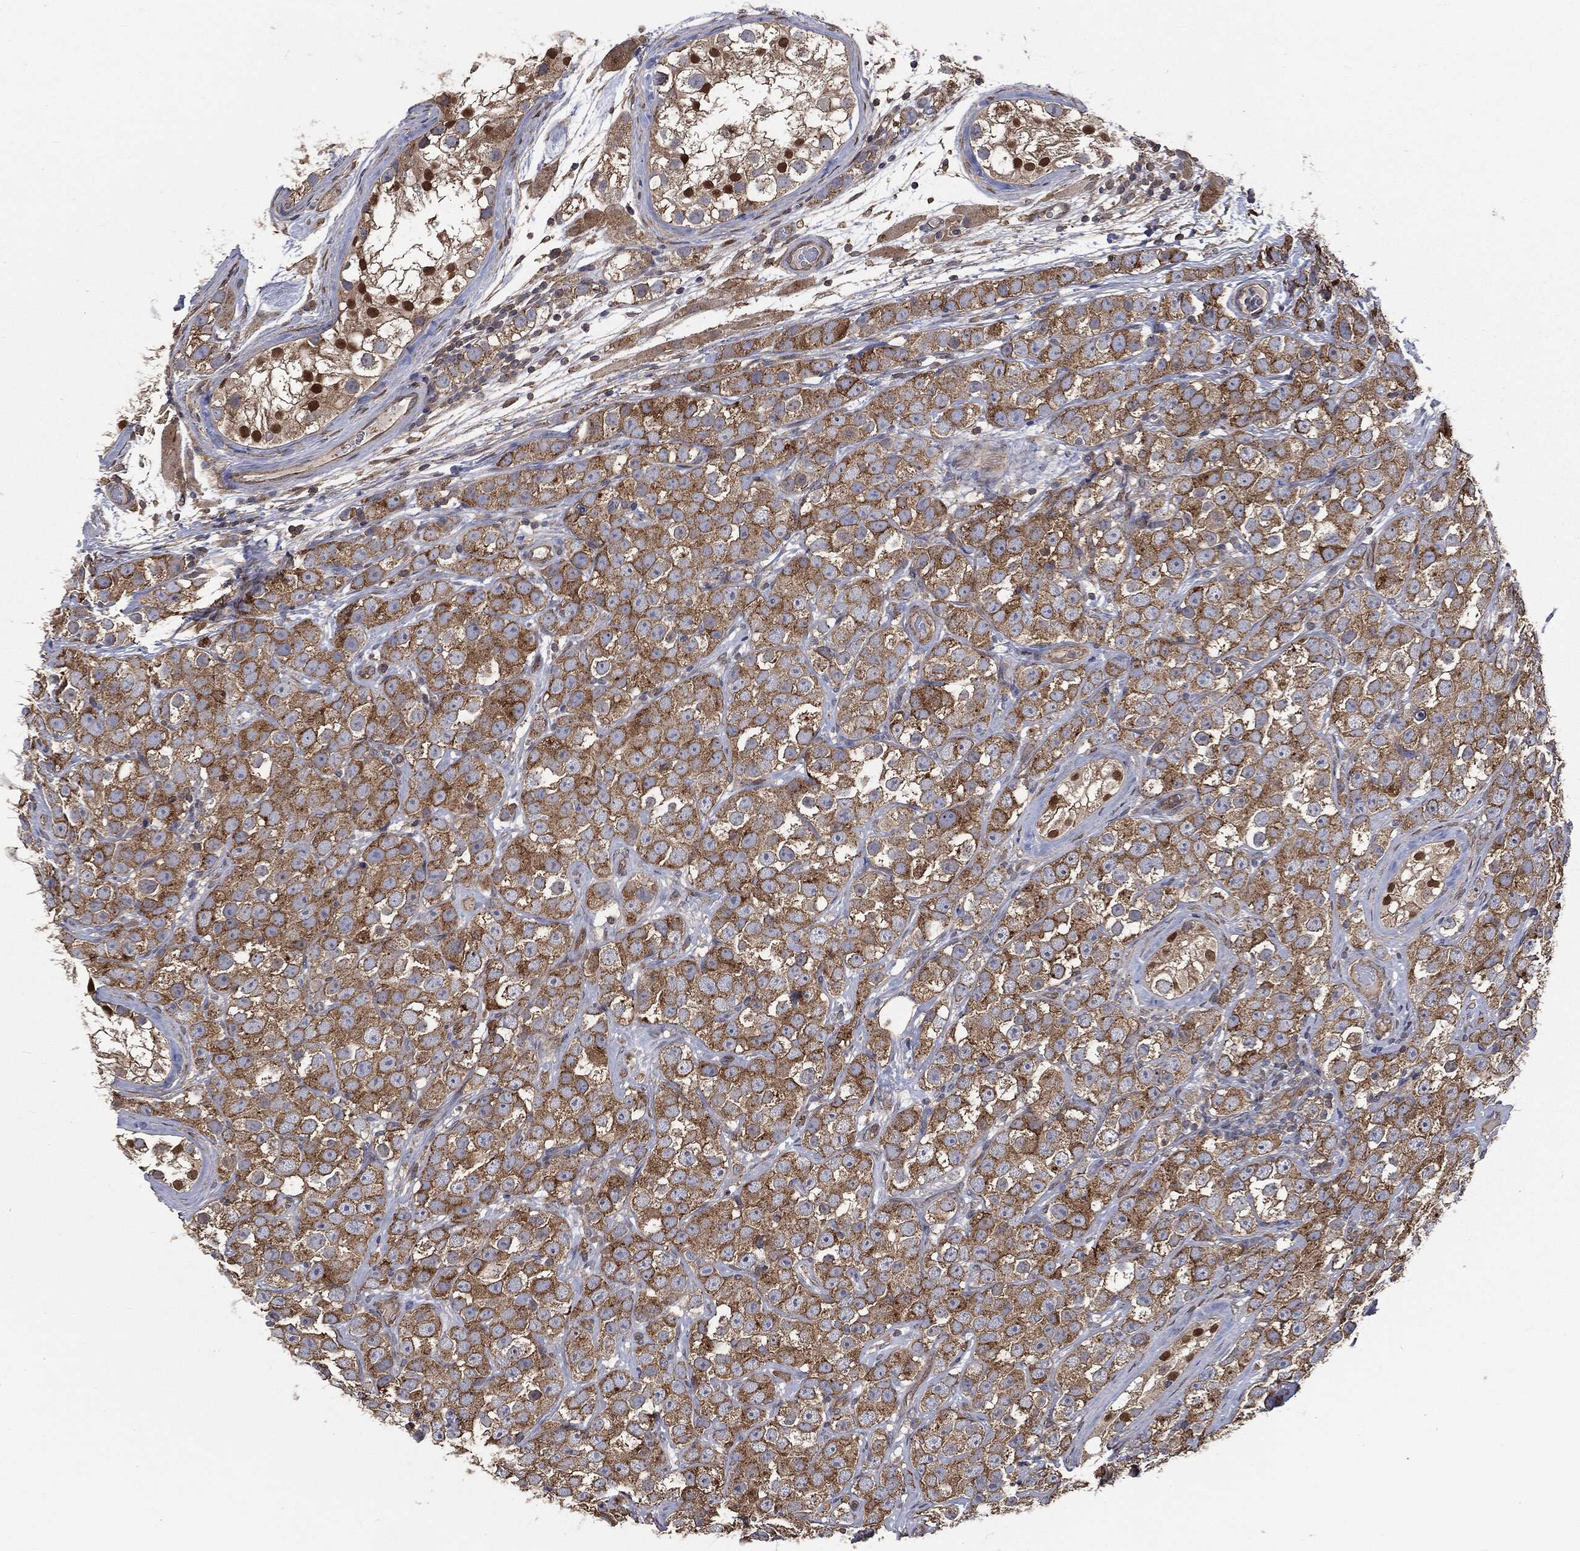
{"staining": {"intensity": "strong", "quantity": ">75%", "location": "cytoplasmic/membranous"}, "tissue": "testis cancer", "cell_type": "Tumor cells", "image_type": "cancer", "snomed": [{"axis": "morphology", "description": "Seminoma, NOS"}, {"axis": "topography", "description": "Testis"}], "caption": "Immunohistochemistry histopathology image of testis seminoma stained for a protein (brown), which reveals high levels of strong cytoplasmic/membranous positivity in about >75% of tumor cells.", "gene": "EPS15L1", "patient": {"sex": "male", "age": 28}}